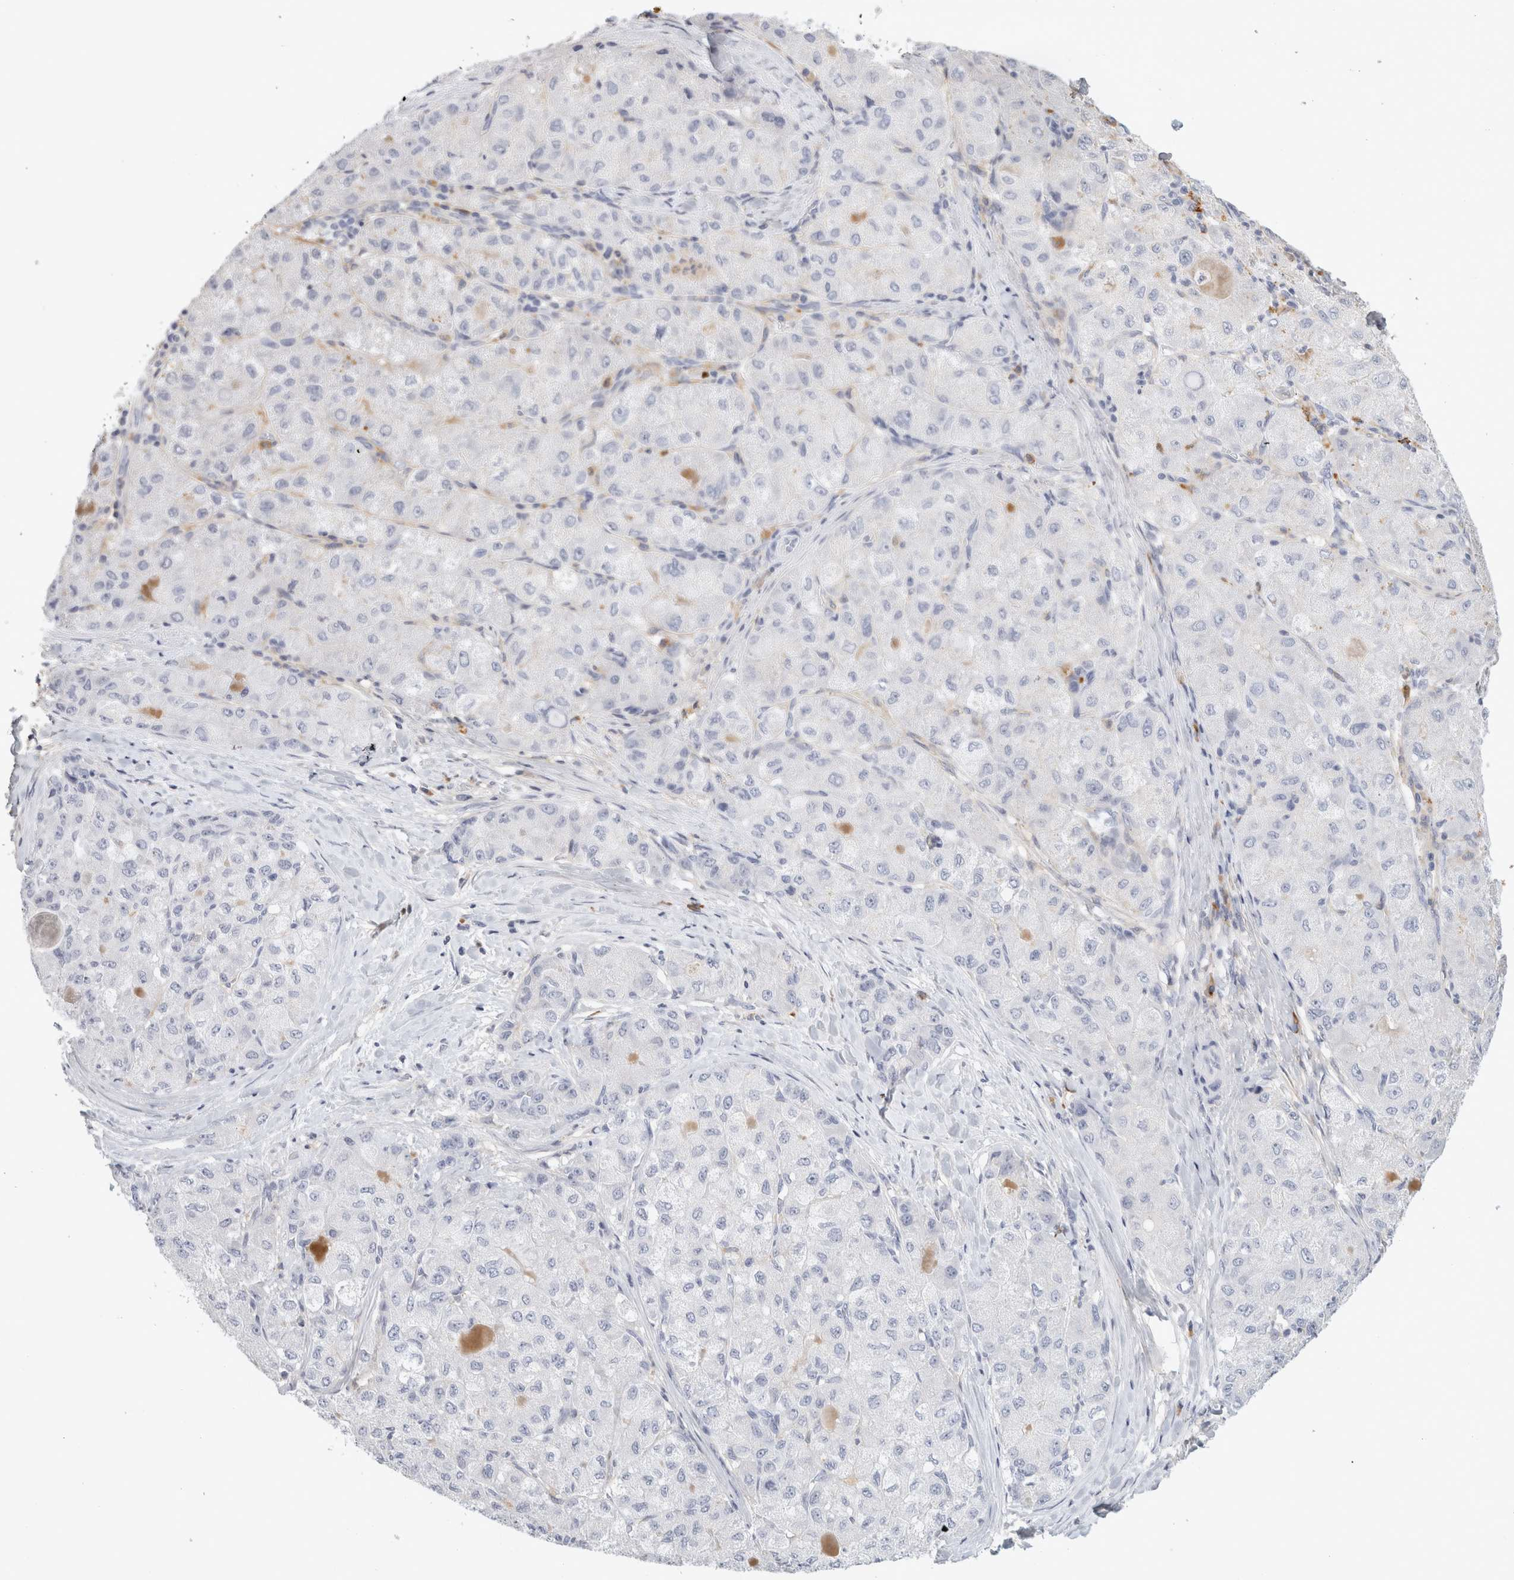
{"staining": {"intensity": "negative", "quantity": "none", "location": "none"}, "tissue": "liver cancer", "cell_type": "Tumor cells", "image_type": "cancer", "snomed": [{"axis": "morphology", "description": "Carcinoma, Hepatocellular, NOS"}, {"axis": "topography", "description": "Liver"}], "caption": "A high-resolution photomicrograph shows immunohistochemistry (IHC) staining of liver cancer (hepatocellular carcinoma), which exhibits no significant staining in tumor cells.", "gene": "FGL2", "patient": {"sex": "male", "age": 80}}